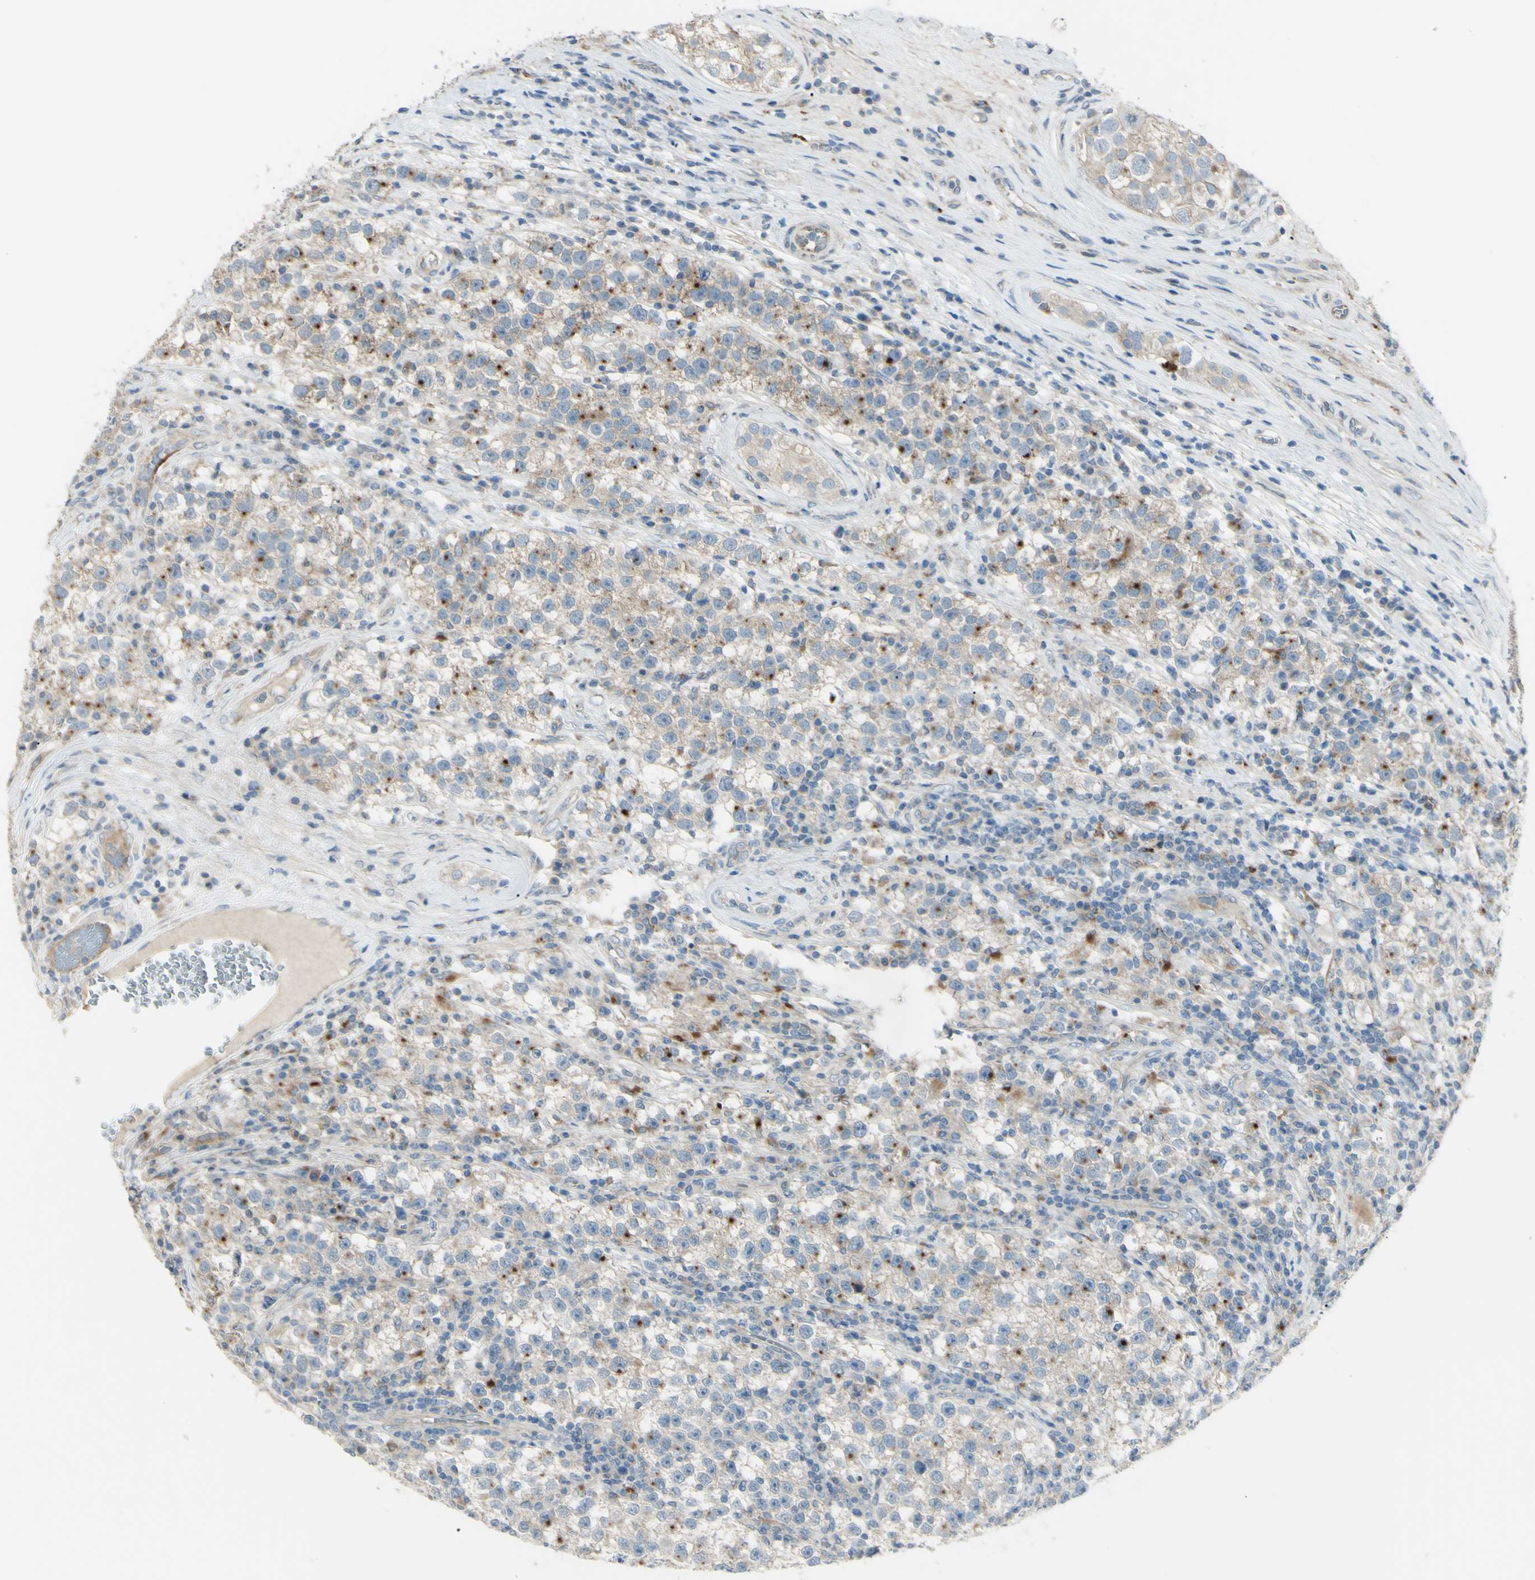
{"staining": {"intensity": "moderate", "quantity": "25%-75%", "location": "cytoplasmic/membranous"}, "tissue": "testis cancer", "cell_type": "Tumor cells", "image_type": "cancer", "snomed": [{"axis": "morphology", "description": "Seminoma, NOS"}, {"axis": "topography", "description": "Testis"}], "caption": "Testis cancer stained with immunohistochemistry (IHC) demonstrates moderate cytoplasmic/membranous positivity in approximately 25%-75% of tumor cells. (DAB (3,3'-diaminobenzidine) IHC, brown staining for protein, blue staining for nuclei).", "gene": "LMTK2", "patient": {"sex": "male", "age": 22}}